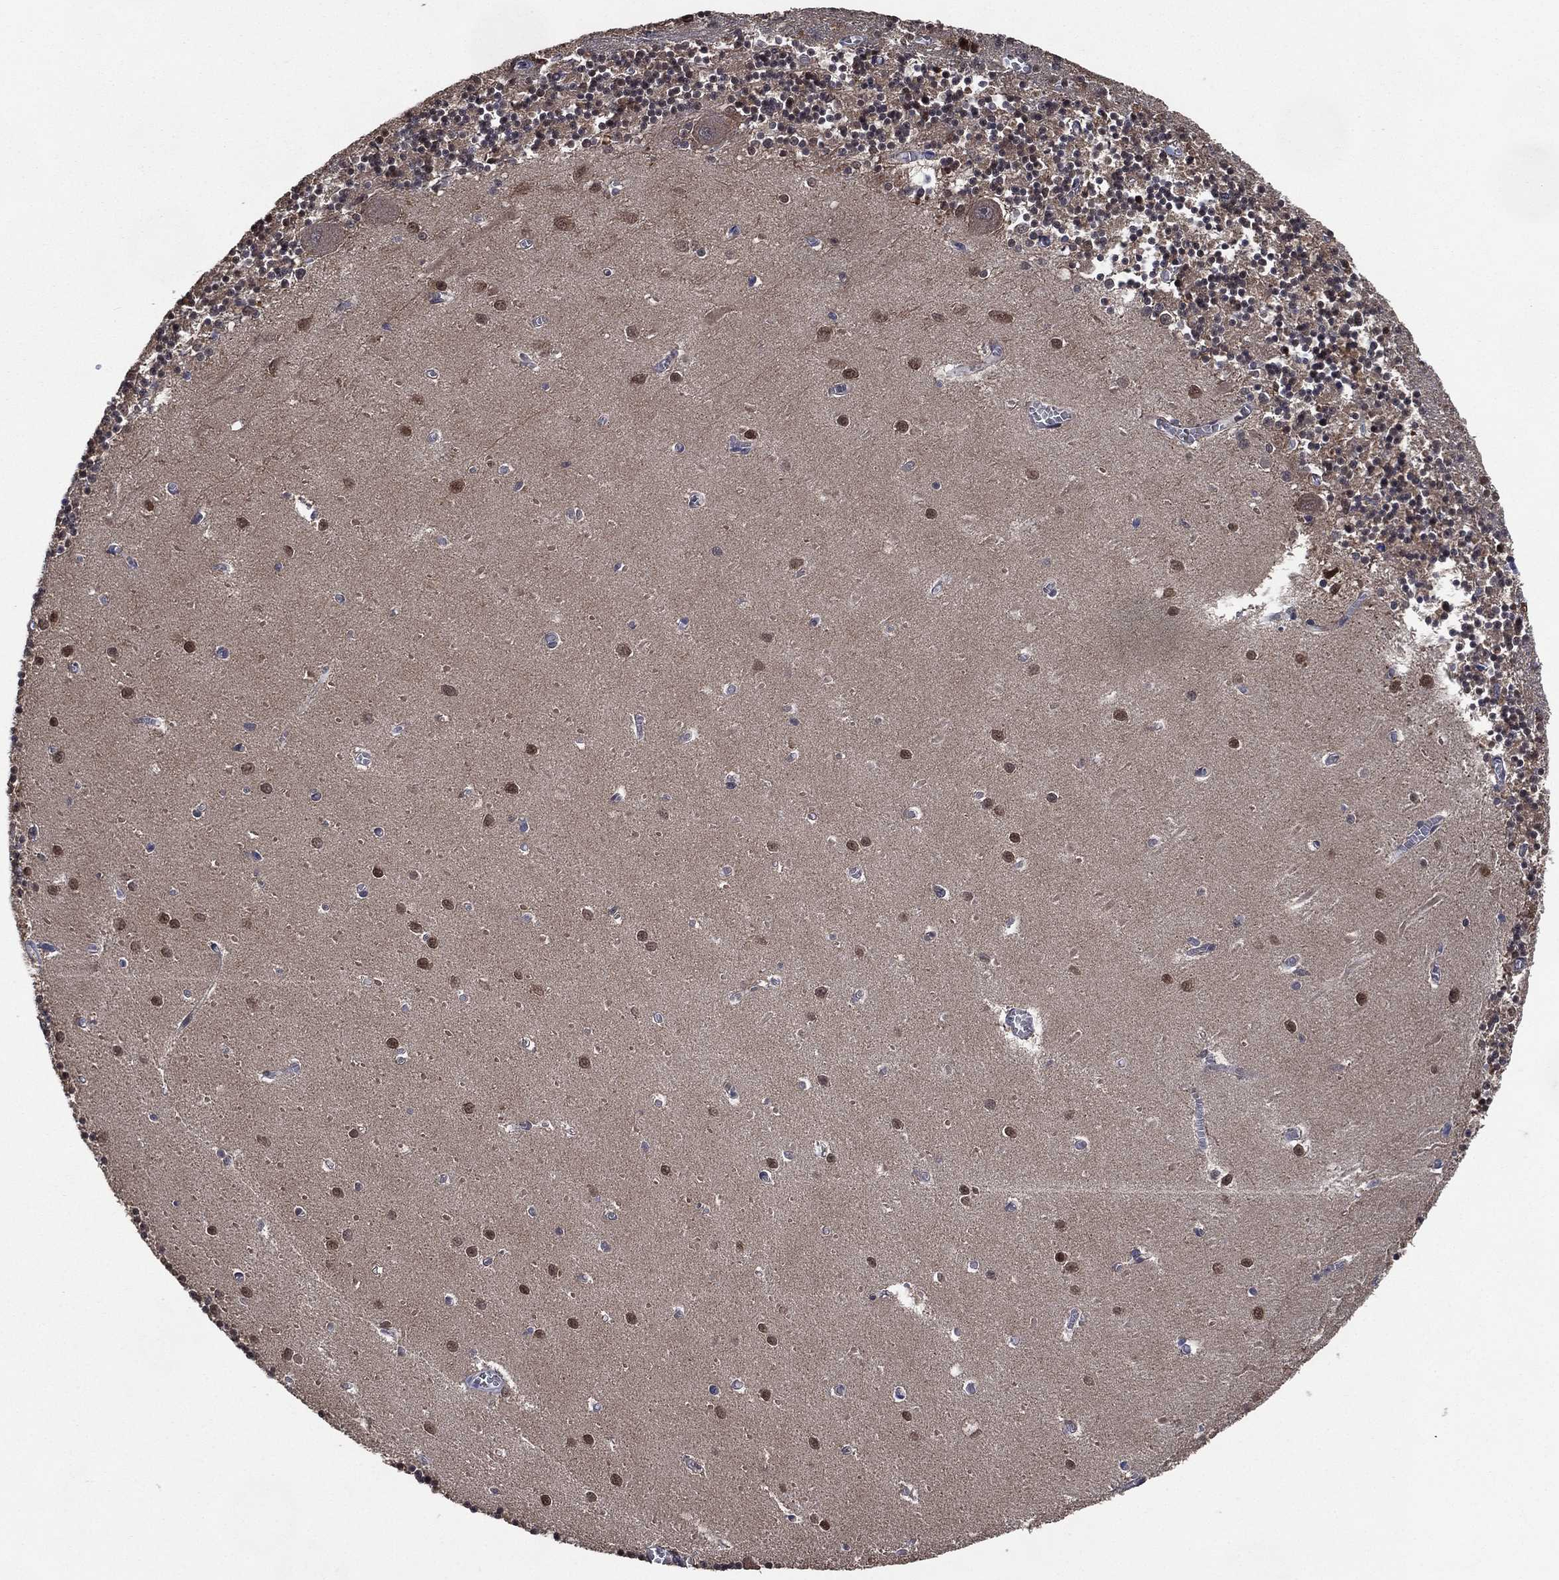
{"staining": {"intensity": "negative", "quantity": "none", "location": "none"}, "tissue": "cerebellum", "cell_type": "Cells in granular layer", "image_type": "normal", "snomed": [{"axis": "morphology", "description": "Normal tissue, NOS"}, {"axis": "topography", "description": "Cerebellum"}], "caption": "A histopathology image of cerebellum stained for a protein shows no brown staining in cells in granular layer. (IHC, brightfield microscopy, high magnification).", "gene": "AK1", "patient": {"sex": "female", "age": 64}}